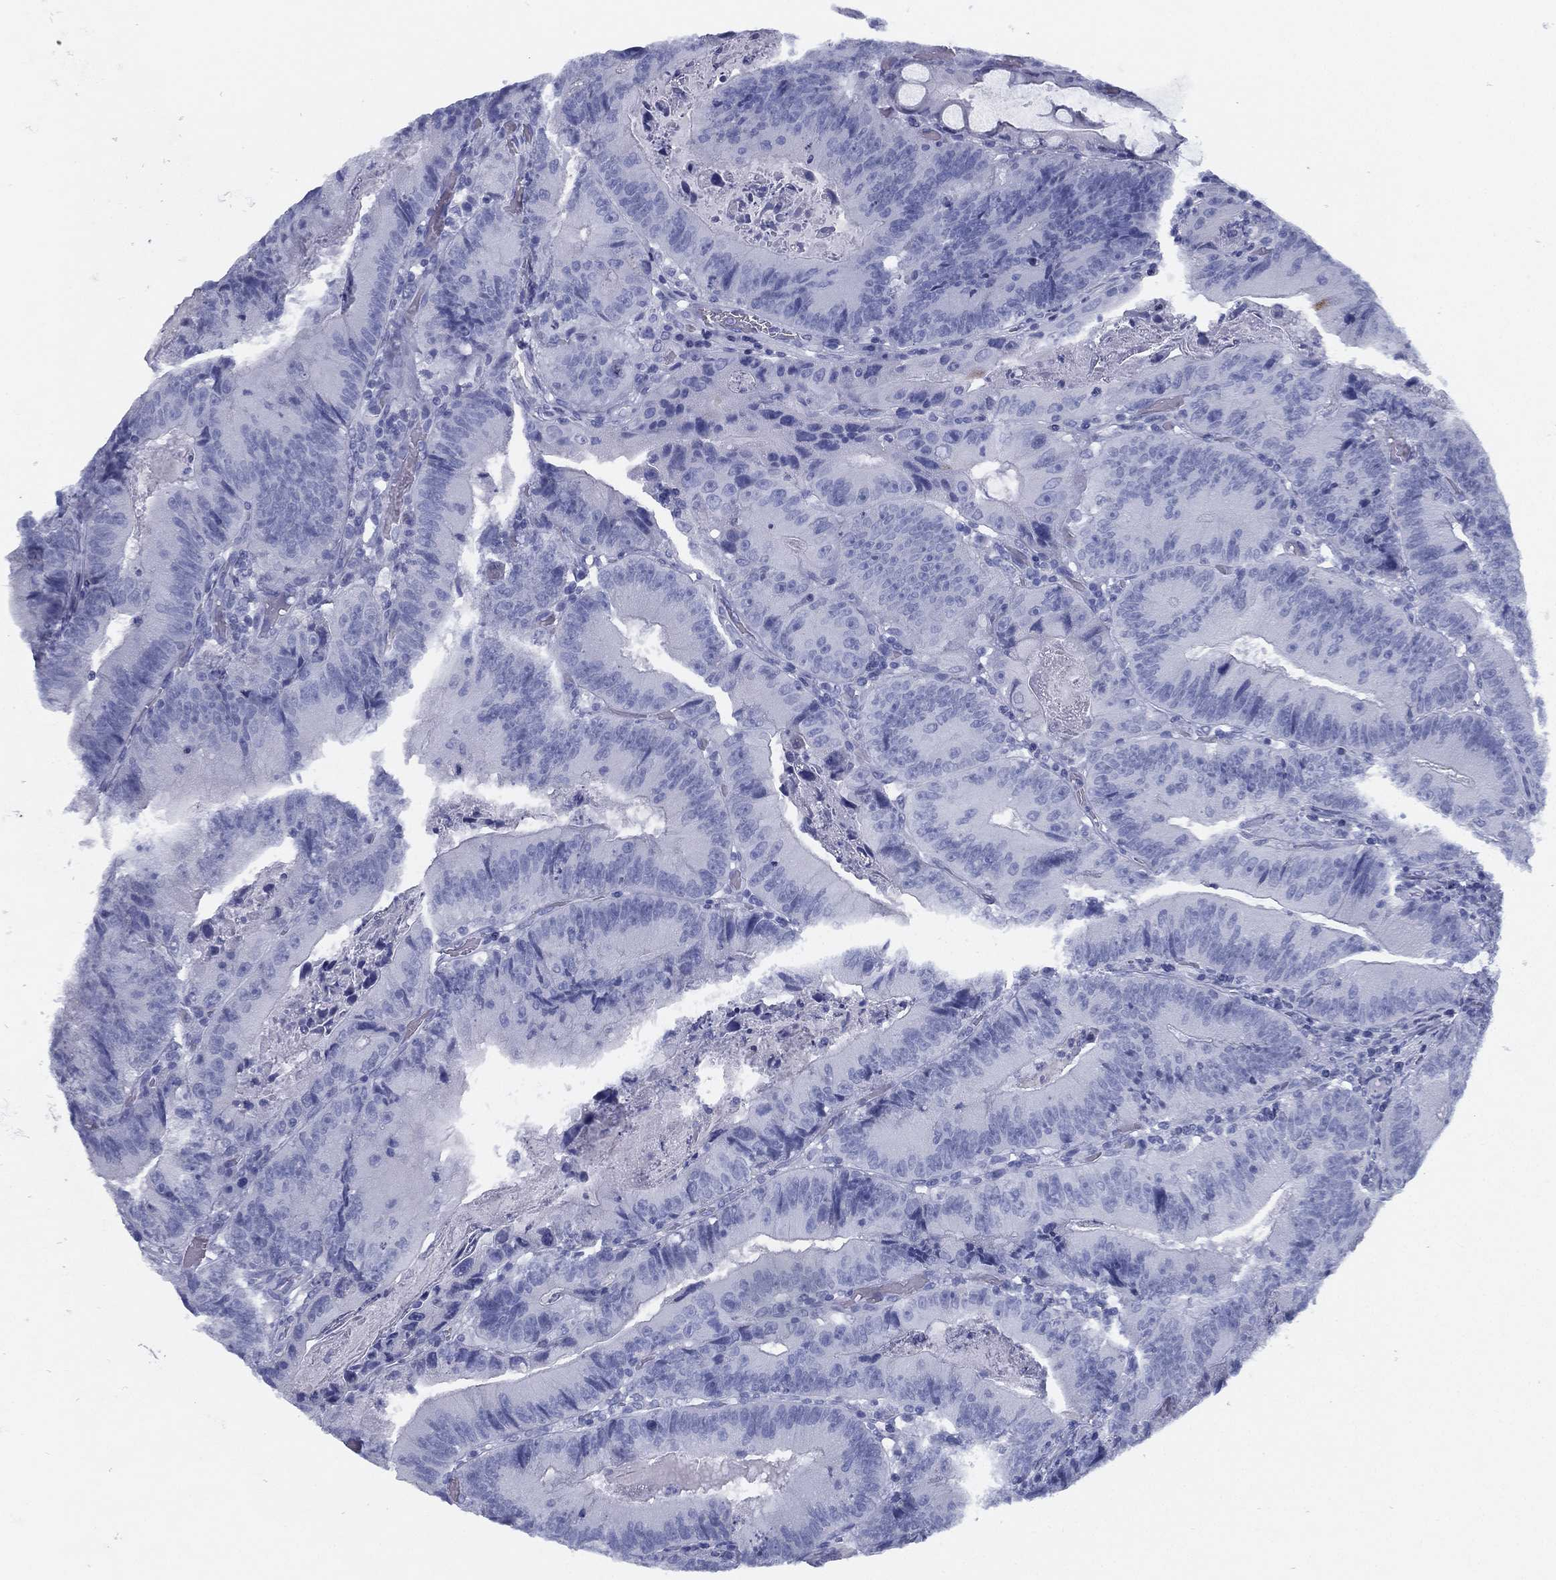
{"staining": {"intensity": "negative", "quantity": "none", "location": "none"}, "tissue": "colorectal cancer", "cell_type": "Tumor cells", "image_type": "cancer", "snomed": [{"axis": "morphology", "description": "Adenocarcinoma, NOS"}, {"axis": "topography", "description": "Colon"}], "caption": "Colorectal adenocarcinoma was stained to show a protein in brown. There is no significant expression in tumor cells.", "gene": "TMEM252", "patient": {"sex": "female", "age": 86}}